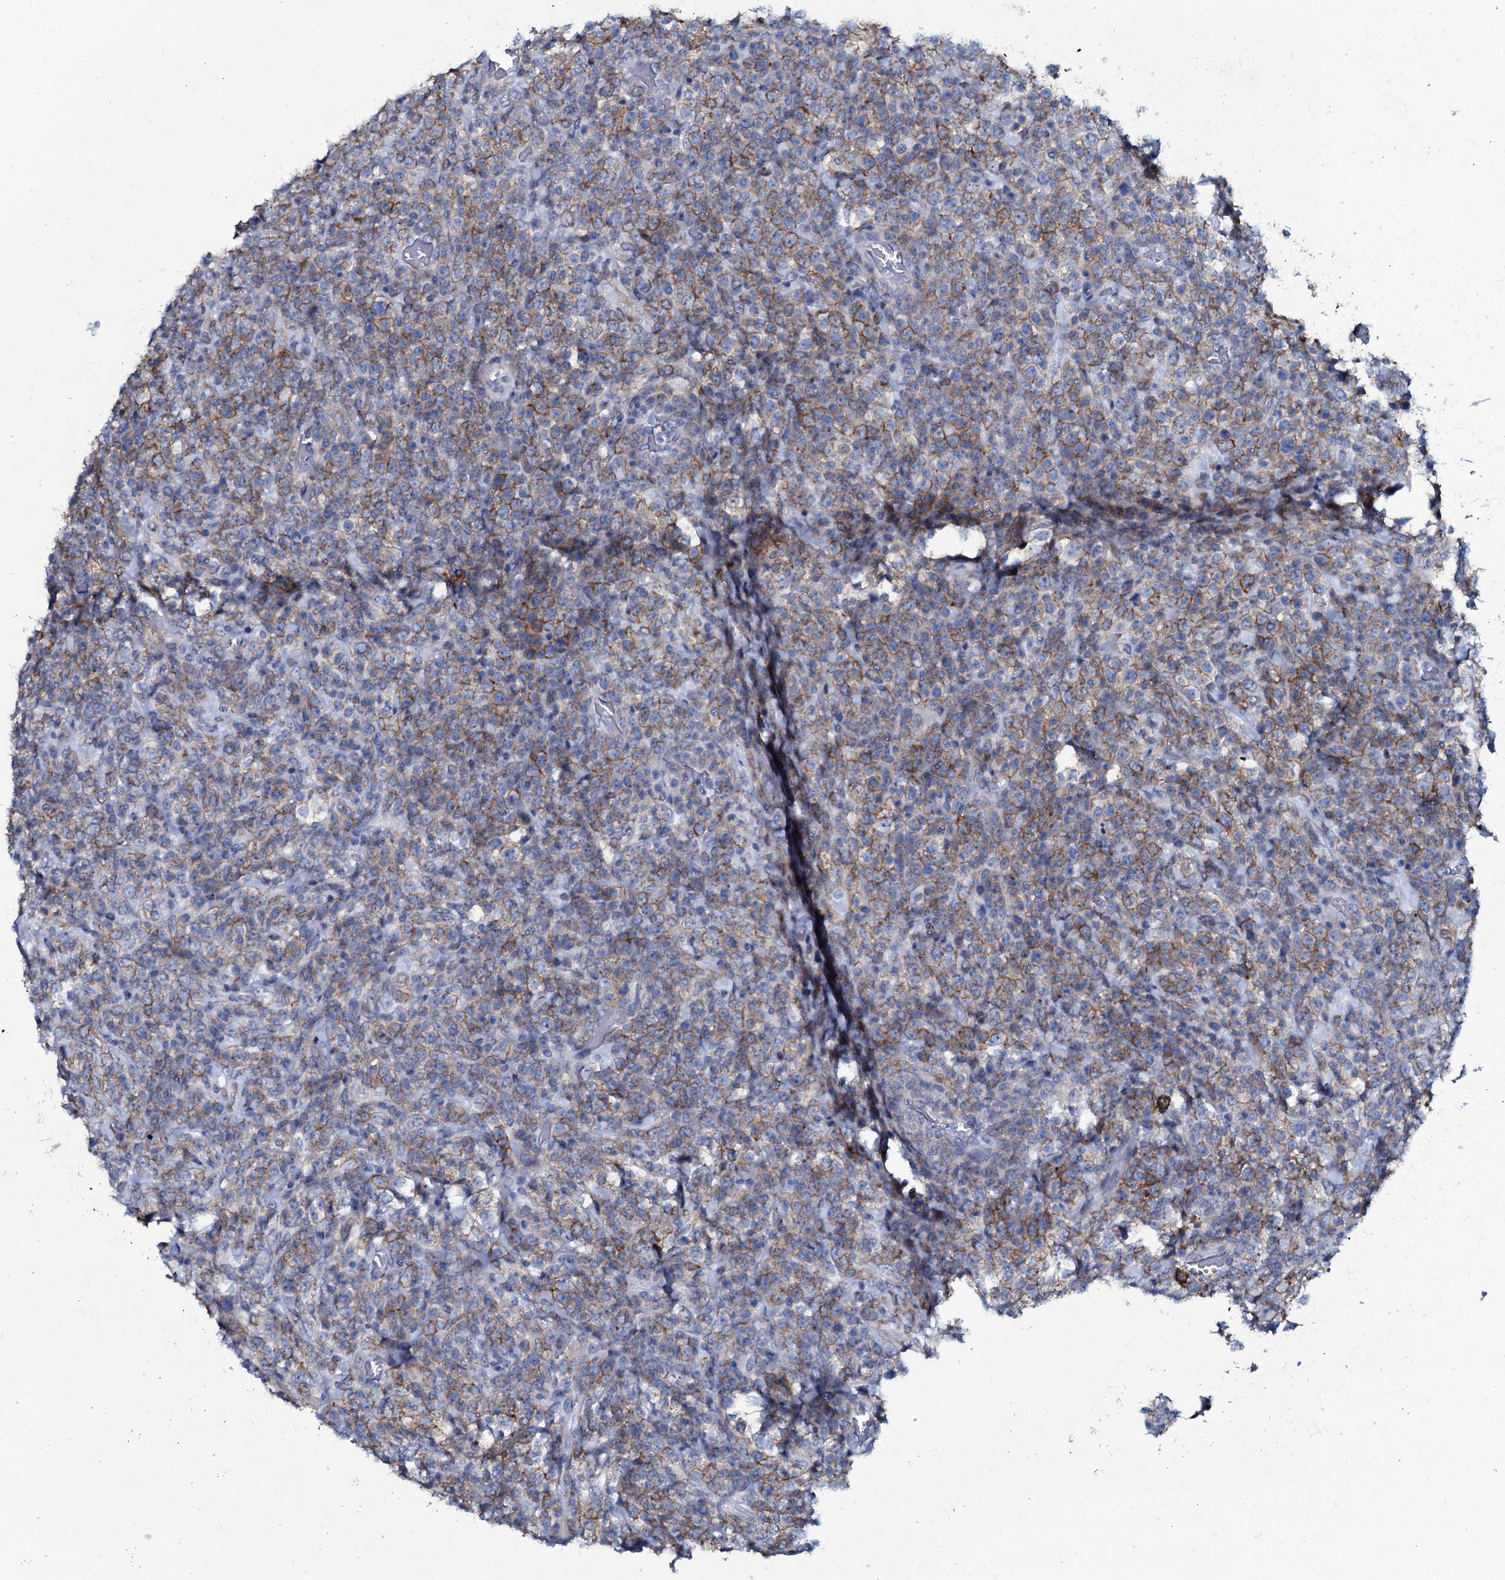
{"staining": {"intensity": "moderate", "quantity": "<25%", "location": "cytoplasmic/membranous"}, "tissue": "lymphoma", "cell_type": "Tumor cells", "image_type": "cancer", "snomed": [{"axis": "morphology", "description": "Malignant lymphoma, non-Hodgkin's type, High grade"}, {"axis": "topography", "description": "Colon"}], "caption": "There is low levels of moderate cytoplasmic/membranous staining in tumor cells of lymphoma, as demonstrated by immunohistochemical staining (brown color).", "gene": "SLC4A7", "patient": {"sex": "female", "age": 53}}